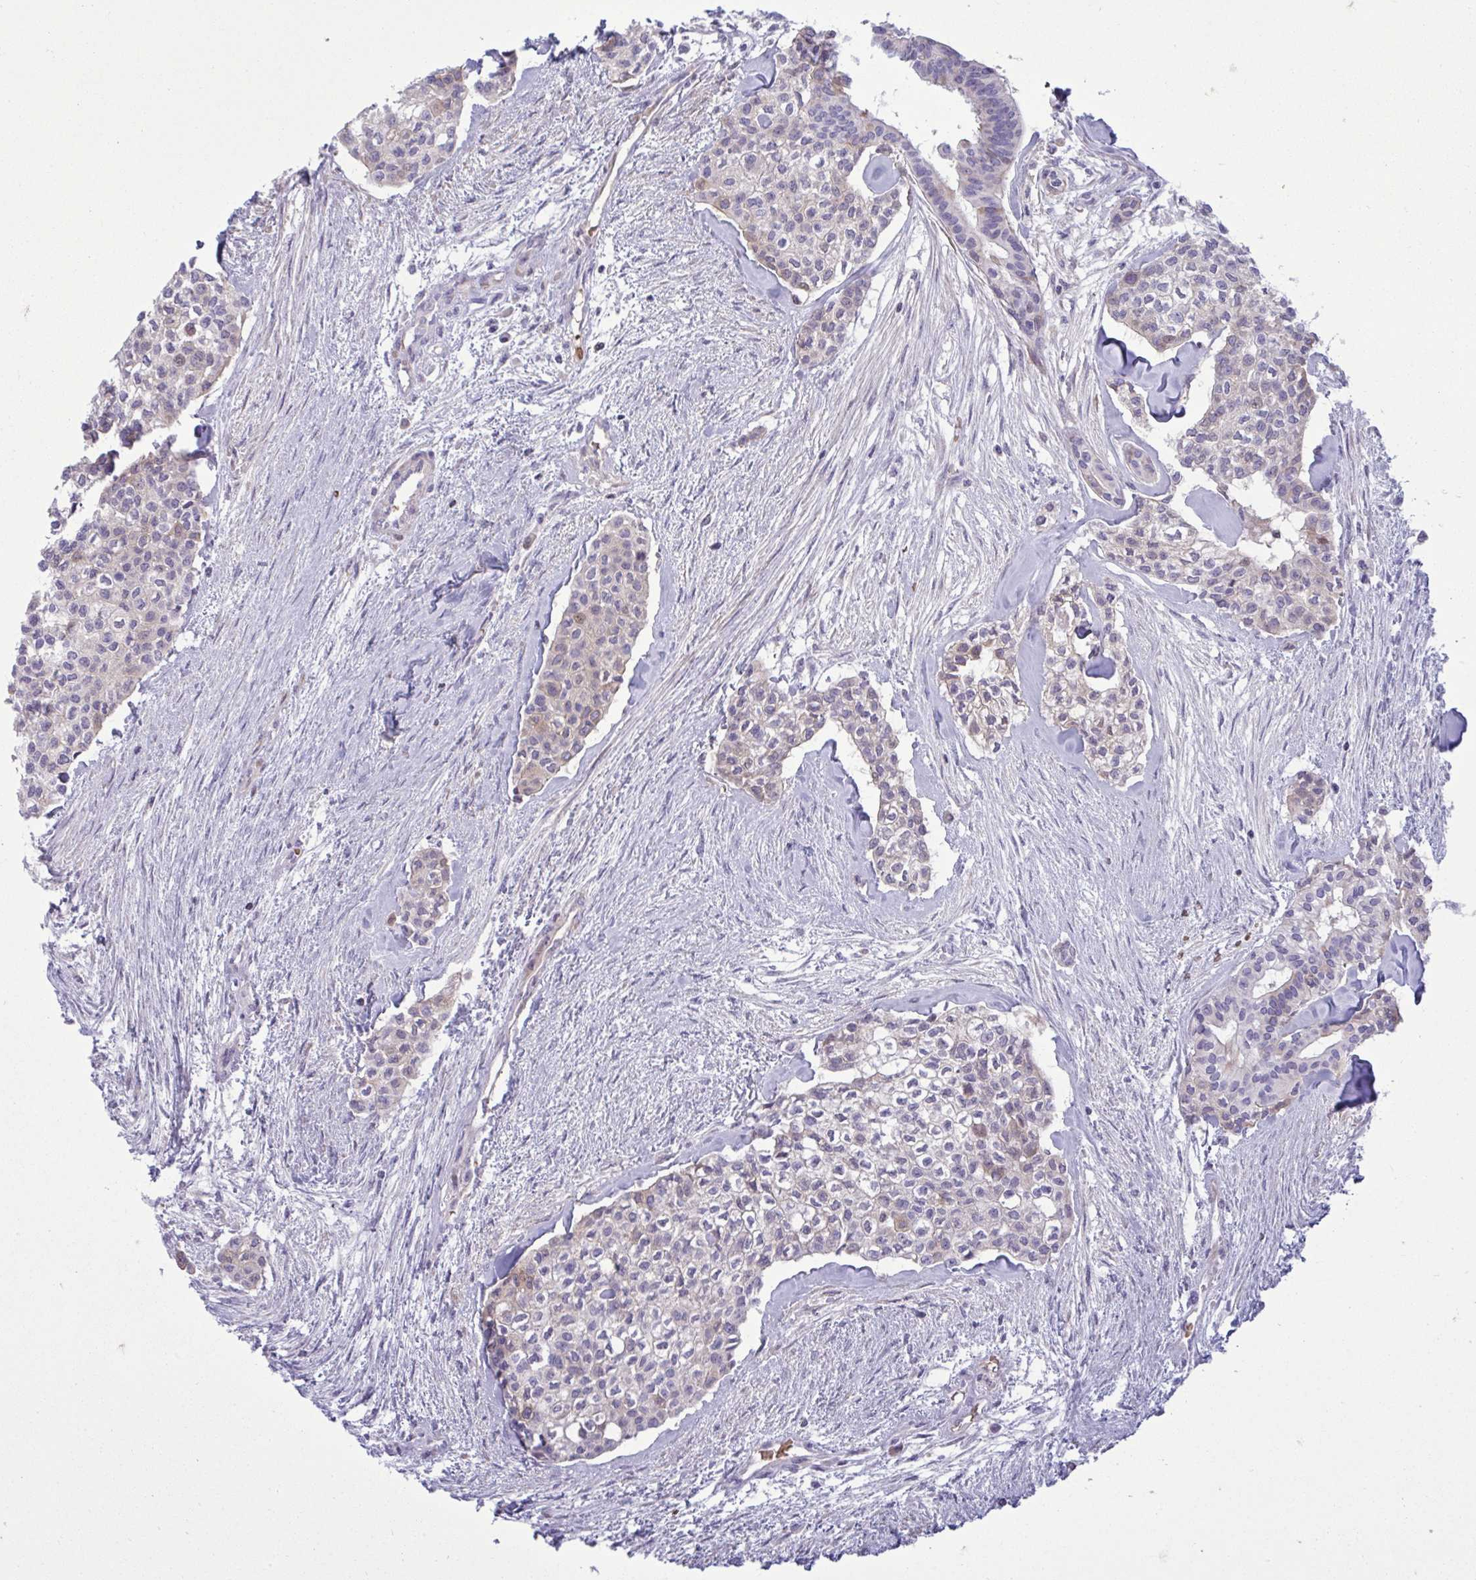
{"staining": {"intensity": "negative", "quantity": "none", "location": "none"}, "tissue": "head and neck cancer", "cell_type": "Tumor cells", "image_type": "cancer", "snomed": [{"axis": "morphology", "description": "Adenocarcinoma, NOS"}, {"axis": "topography", "description": "Head-Neck"}], "caption": "High magnification brightfield microscopy of head and neck cancer stained with DAB (3,3'-diaminobenzidine) (brown) and counterstained with hematoxylin (blue): tumor cells show no significant staining.", "gene": "VWC2", "patient": {"sex": "male", "age": 81}}